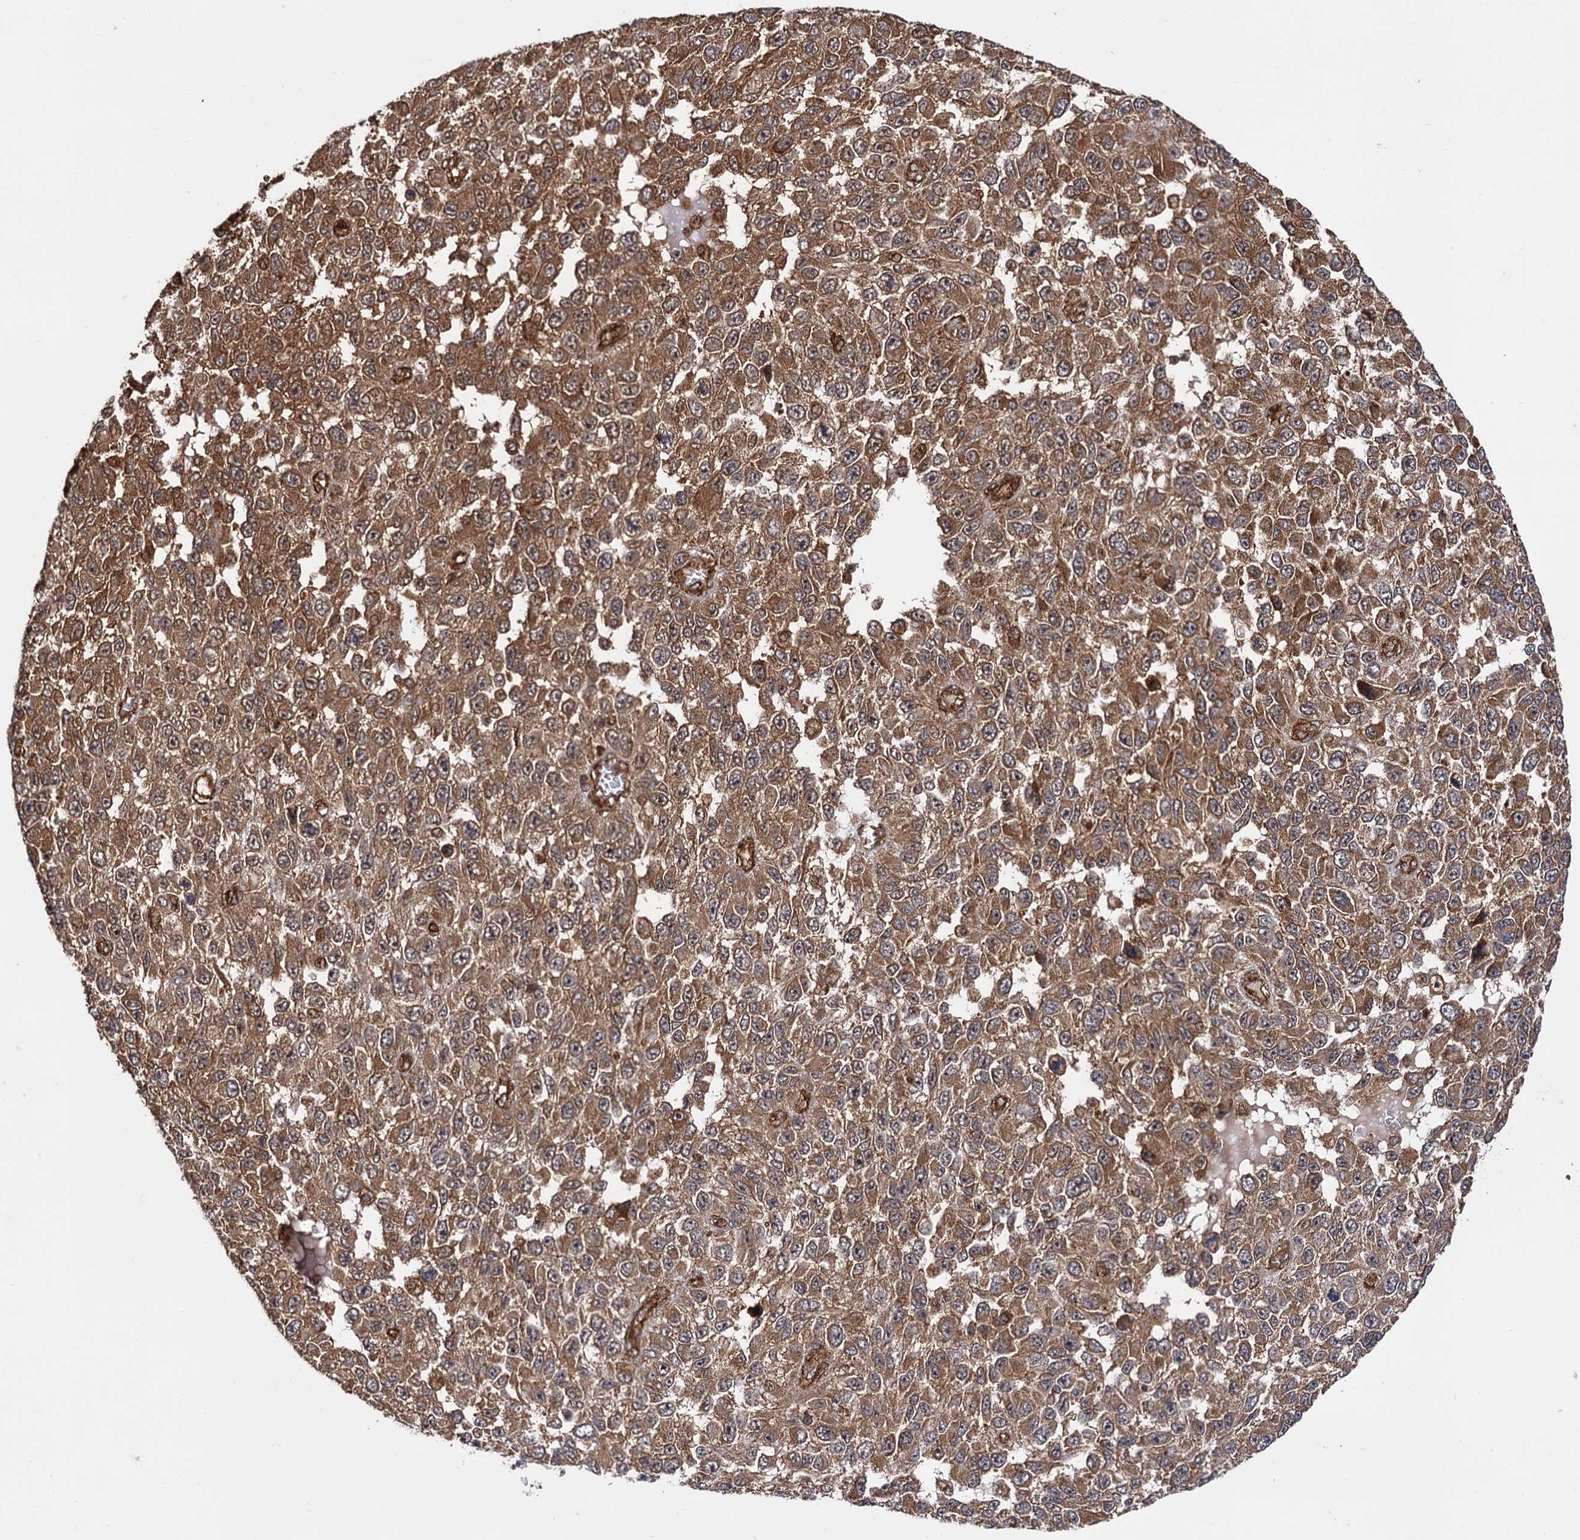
{"staining": {"intensity": "moderate", "quantity": ">75%", "location": "cytoplasmic/membranous"}, "tissue": "melanoma", "cell_type": "Tumor cells", "image_type": "cancer", "snomed": [{"axis": "morphology", "description": "Normal tissue, NOS"}, {"axis": "morphology", "description": "Malignant melanoma, NOS"}, {"axis": "topography", "description": "Skin"}], "caption": "Malignant melanoma stained with a protein marker displays moderate staining in tumor cells.", "gene": "ATP8B4", "patient": {"sex": "female", "age": 96}}